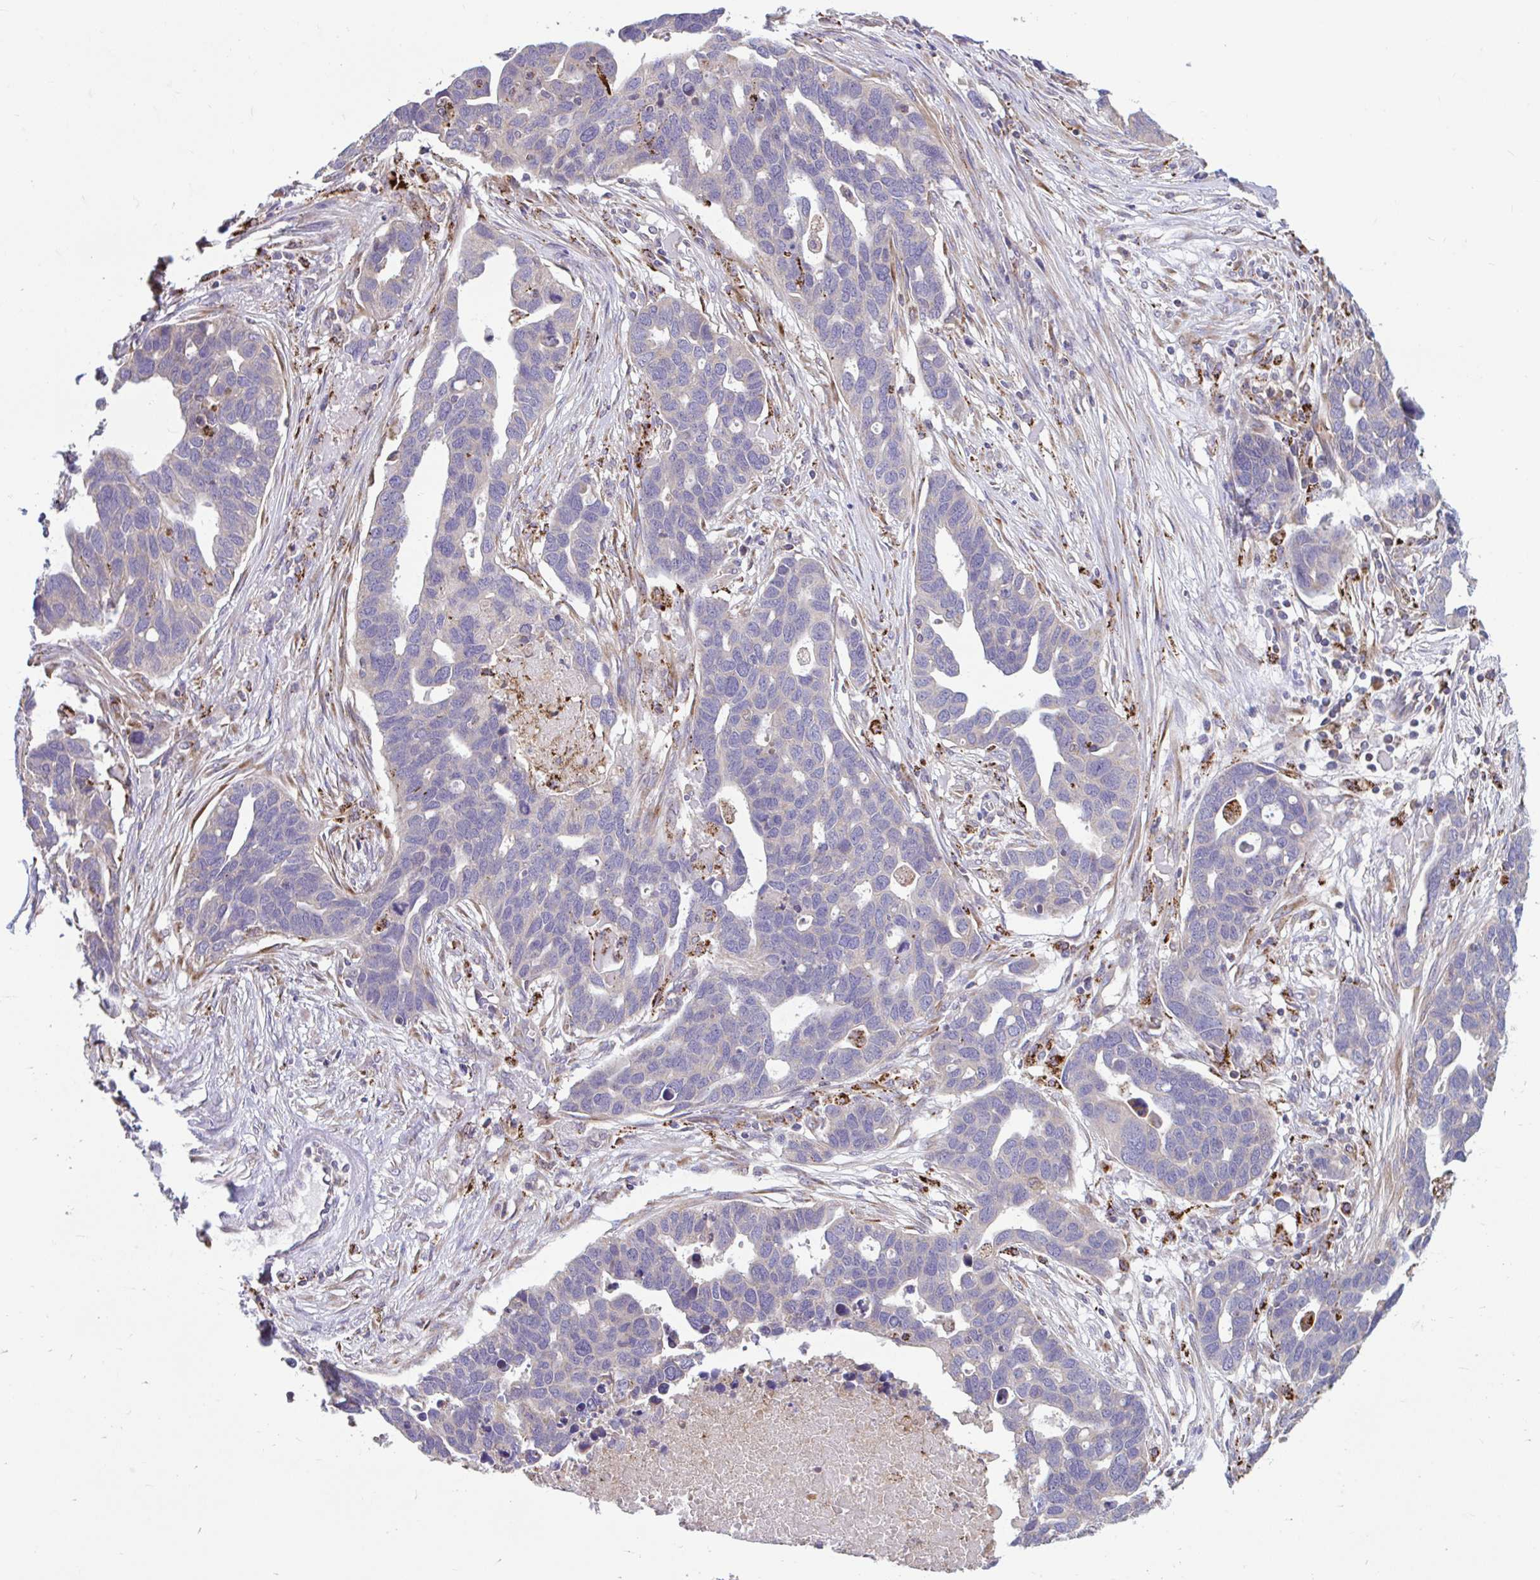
{"staining": {"intensity": "negative", "quantity": "none", "location": "none"}, "tissue": "ovarian cancer", "cell_type": "Tumor cells", "image_type": "cancer", "snomed": [{"axis": "morphology", "description": "Cystadenocarcinoma, serous, NOS"}, {"axis": "topography", "description": "Ovary"}], "caption": "Tumor cells are negative for brown protein staining in ovarian cancer.", "gene": "RALBP1", "patient": {"sex": "female", "age": 54}}